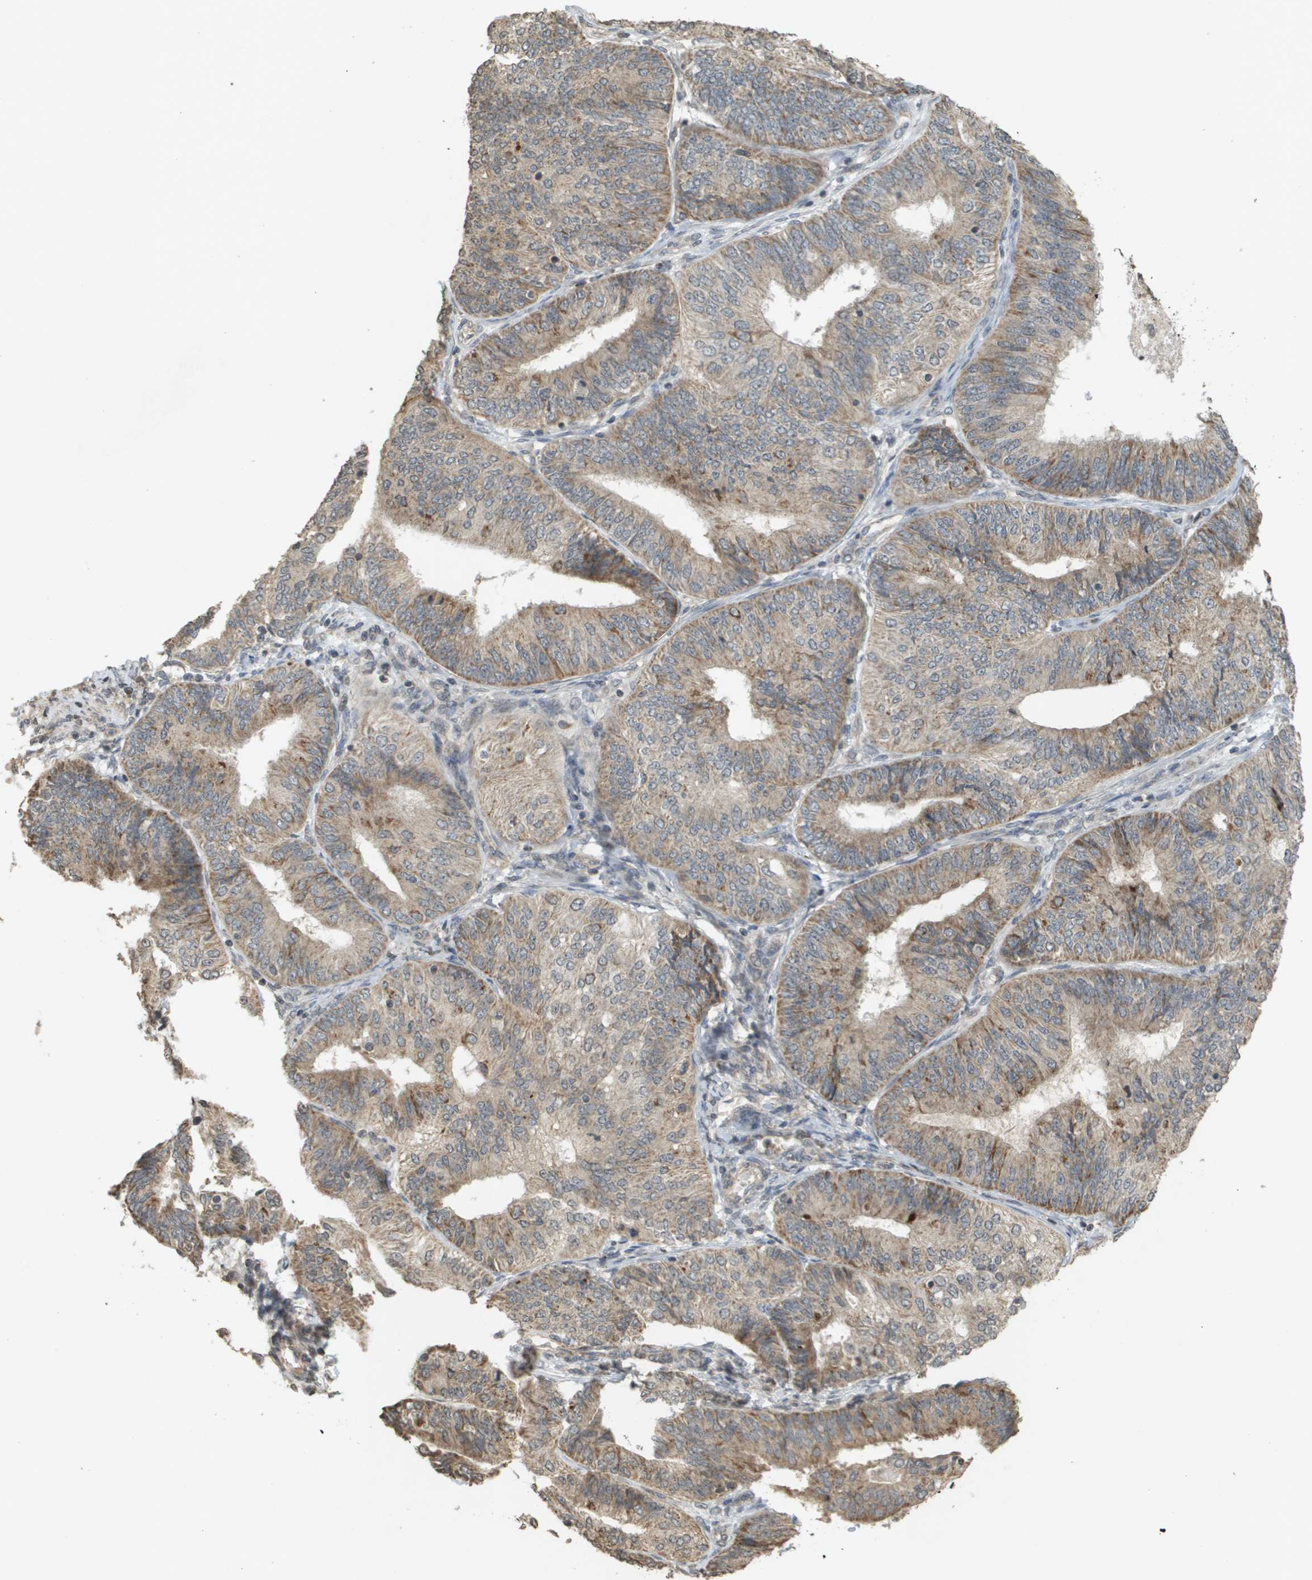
{"staining": {"intensity": "moderate", "quantity": ">75%", "location": "cytoplasmic/membranous"}, "tissue": "endometrial cancer", "cell_type": "Tumor cells", "image_type": "cancer", "snomed": [{"axis": "morphology", "description": "Adenocarcinoma, NOS"}, {"axis": "topography", "description": "Endometrium"}], "caption": "Tumor cells exhibit moderate cytoplasmic/membranous expression in about >75% of cells in endometrial adenocarcinoma.", "gene": "RAB21", "patient": {"sex": "female", "age": 58}}